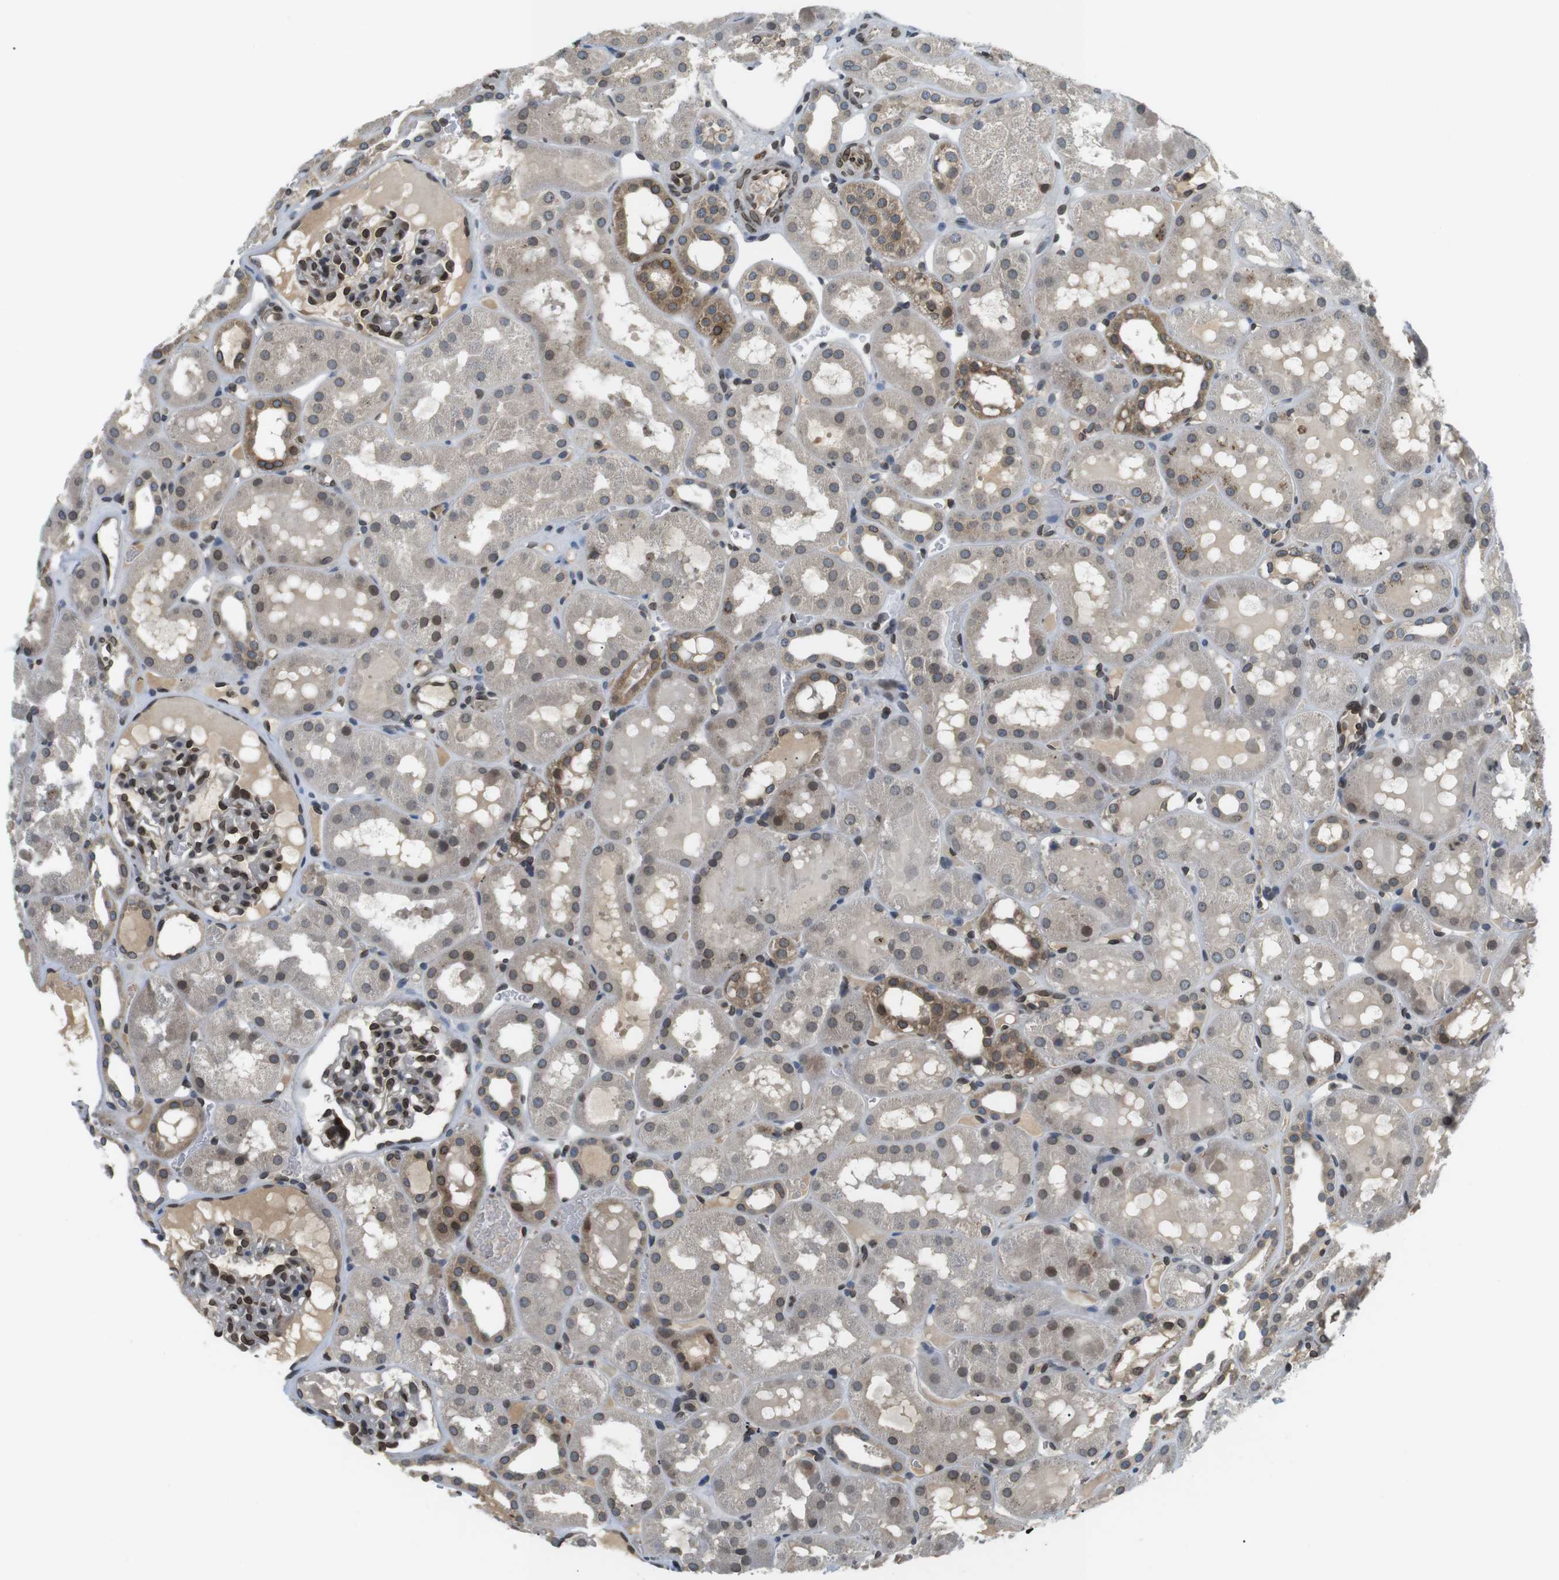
{"staining": {"intensity": "strong", "quantity": "25%-75%", "location": "cytoplasmic/membranous,nuclear"}, "tissue": "kidney", "cell_type": "Cells in glomeruli", "image_type": "normal", "snomed": [{"axis": "morphology", "description": "Normal tissue, NOS"}, {"axis": "topography", "description": "Kidney"}, {"axis": "topography", "description": "Urinary bladder"}], "caption": "Cells in glomeruli reveal high levels of strong cytoplasmic/membranous,nuclear expression in approximately 25%-75% of cells in benign human kidney. (IHC, brightfield microscopy, high magnification).", "gene": "TMX4", "patient": {"sex": "male", "age": 16}}